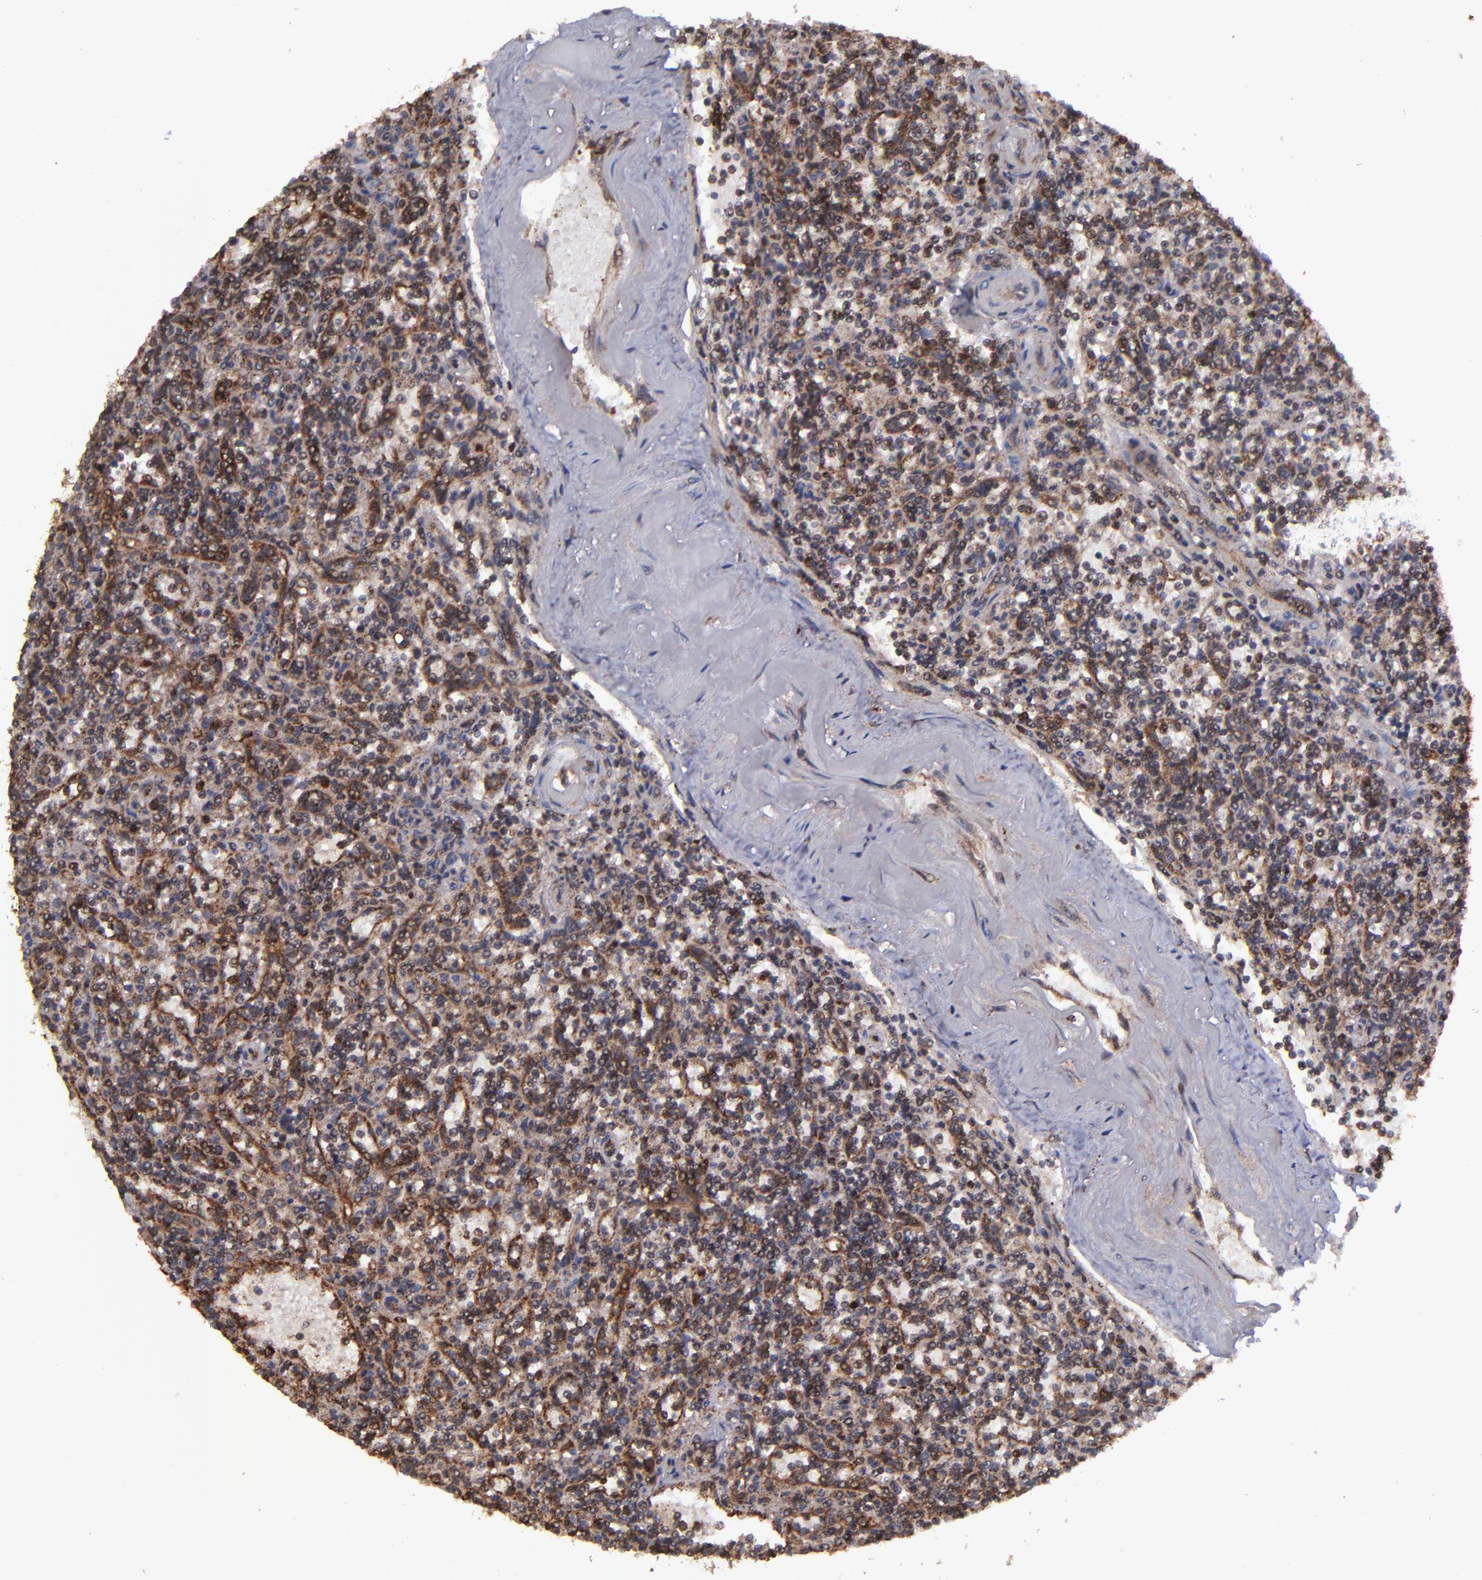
{"staining": {"intensity": "strong", "quantity": ">75%", "location": "cytoplasmic/membranous,nuclear"}, "tissue": "lymphoma", "cell_type": "Tumor cells", "image_type": "cancer", "snomed": [{"axis": "morphology", "description": "Malignant lymphoma, non-Hodgkin's type, Low grade"}, {"axis": "topography", "description": "Spleen"}], "caption": "Immunohistochemistry (IHC) of lymphoma shows high levels of strong cytoplasmic/membranous and nuclear positivity in about >75% of tumor cells.", "gene": "EIF4ENIF1", "patient": {"sex": "male", "age": 73}}